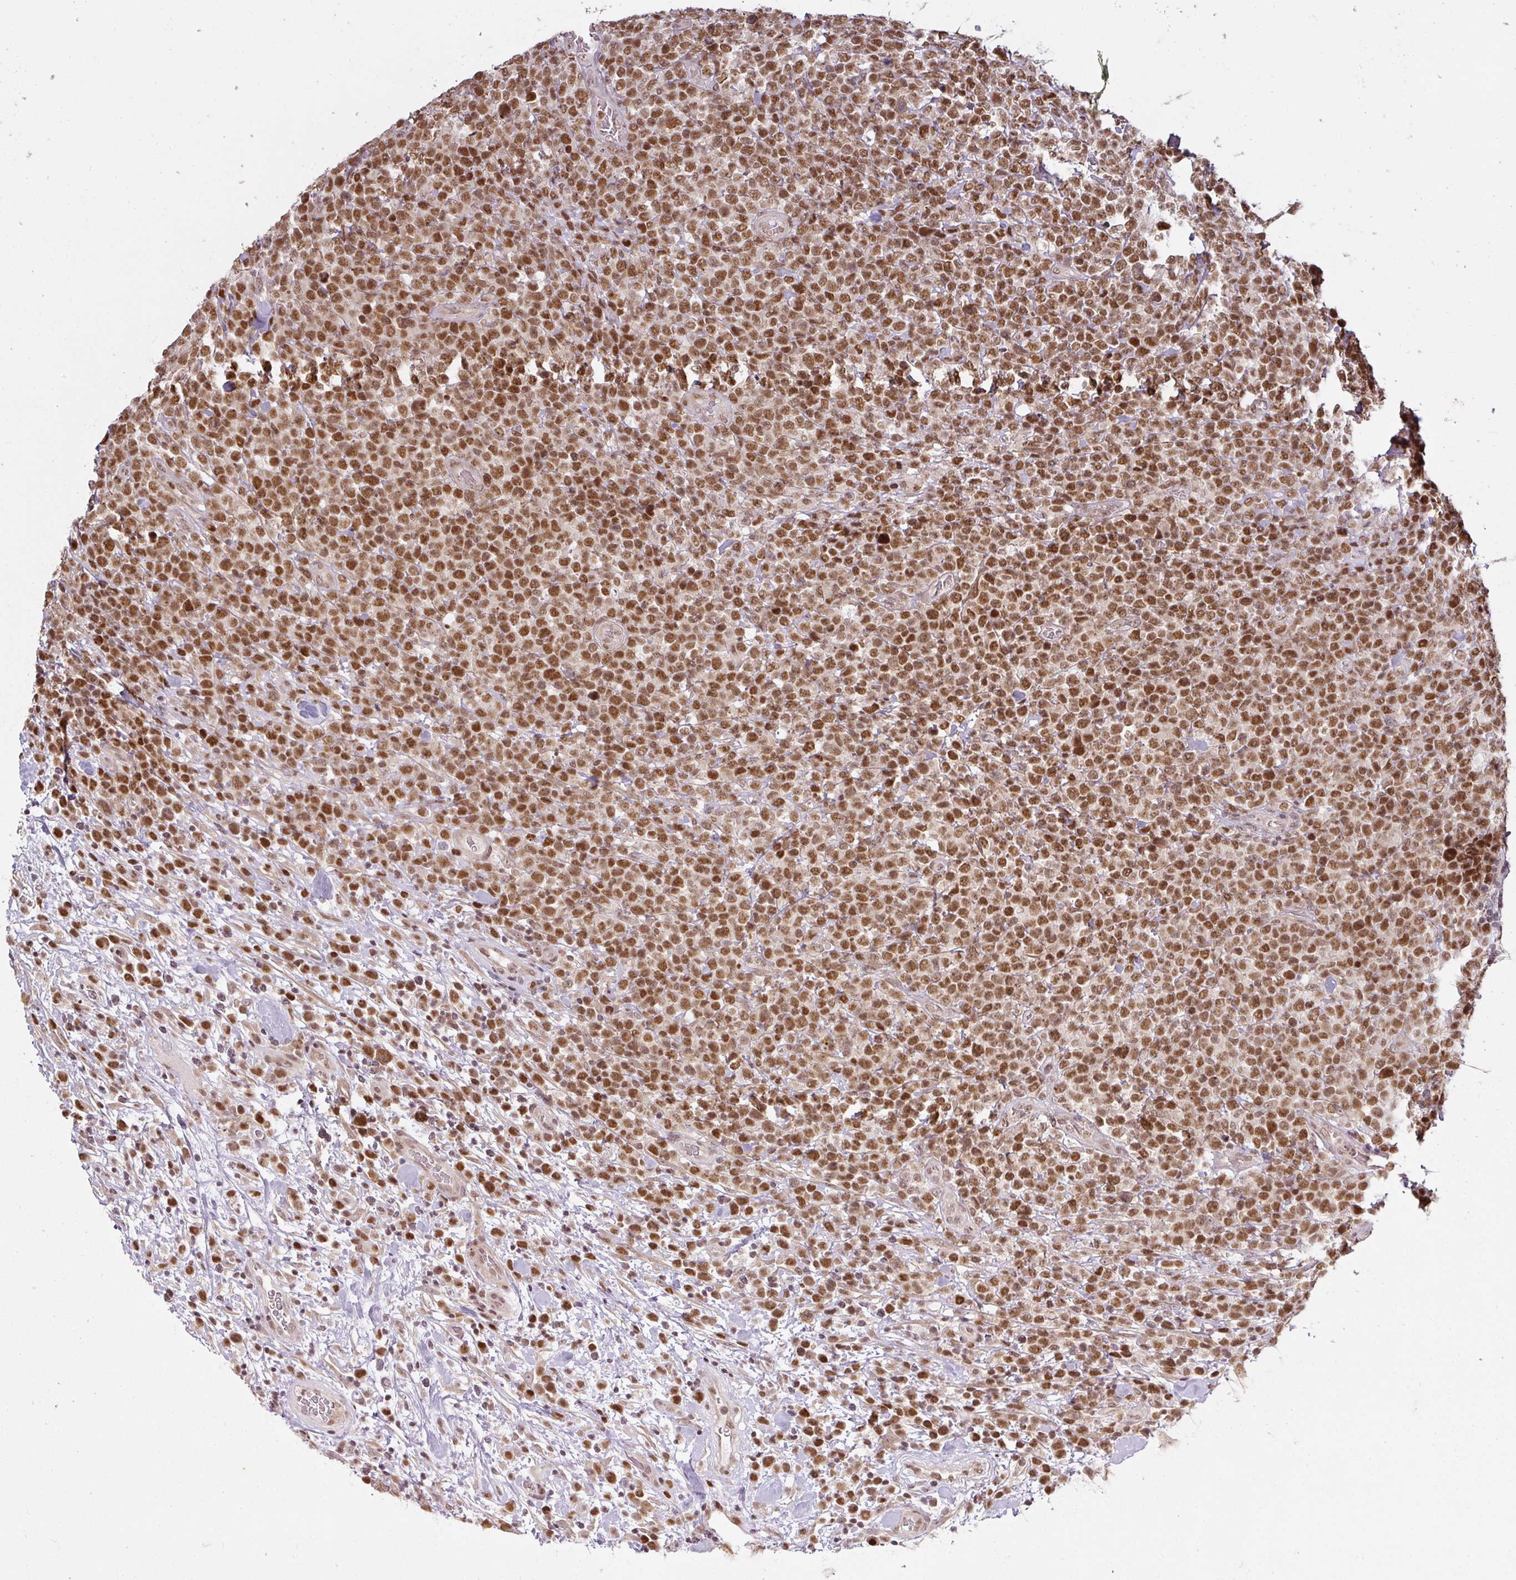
{"staining": {"intensity": "moderate", "quantity": ">75%", "location": "nuclear"}, "tissue": "lymphoma", "cell_type": "Tumor cells", "image_type": "cancer", "snomed": [{"axis": "morphology", "description": "Malignant lymphoma, non-Hodgkin's type, High grade"}, {"axis": "topography", "description": "Soft tissue"}], "caption": "Malignant lymphoma, non-Hodgkin's type (high-grade) stained with a protein marker demonstrates moderate staining in tumor cells.", "gene": "GPRIN2", "patient": {"sex": "female", "age": 56}}